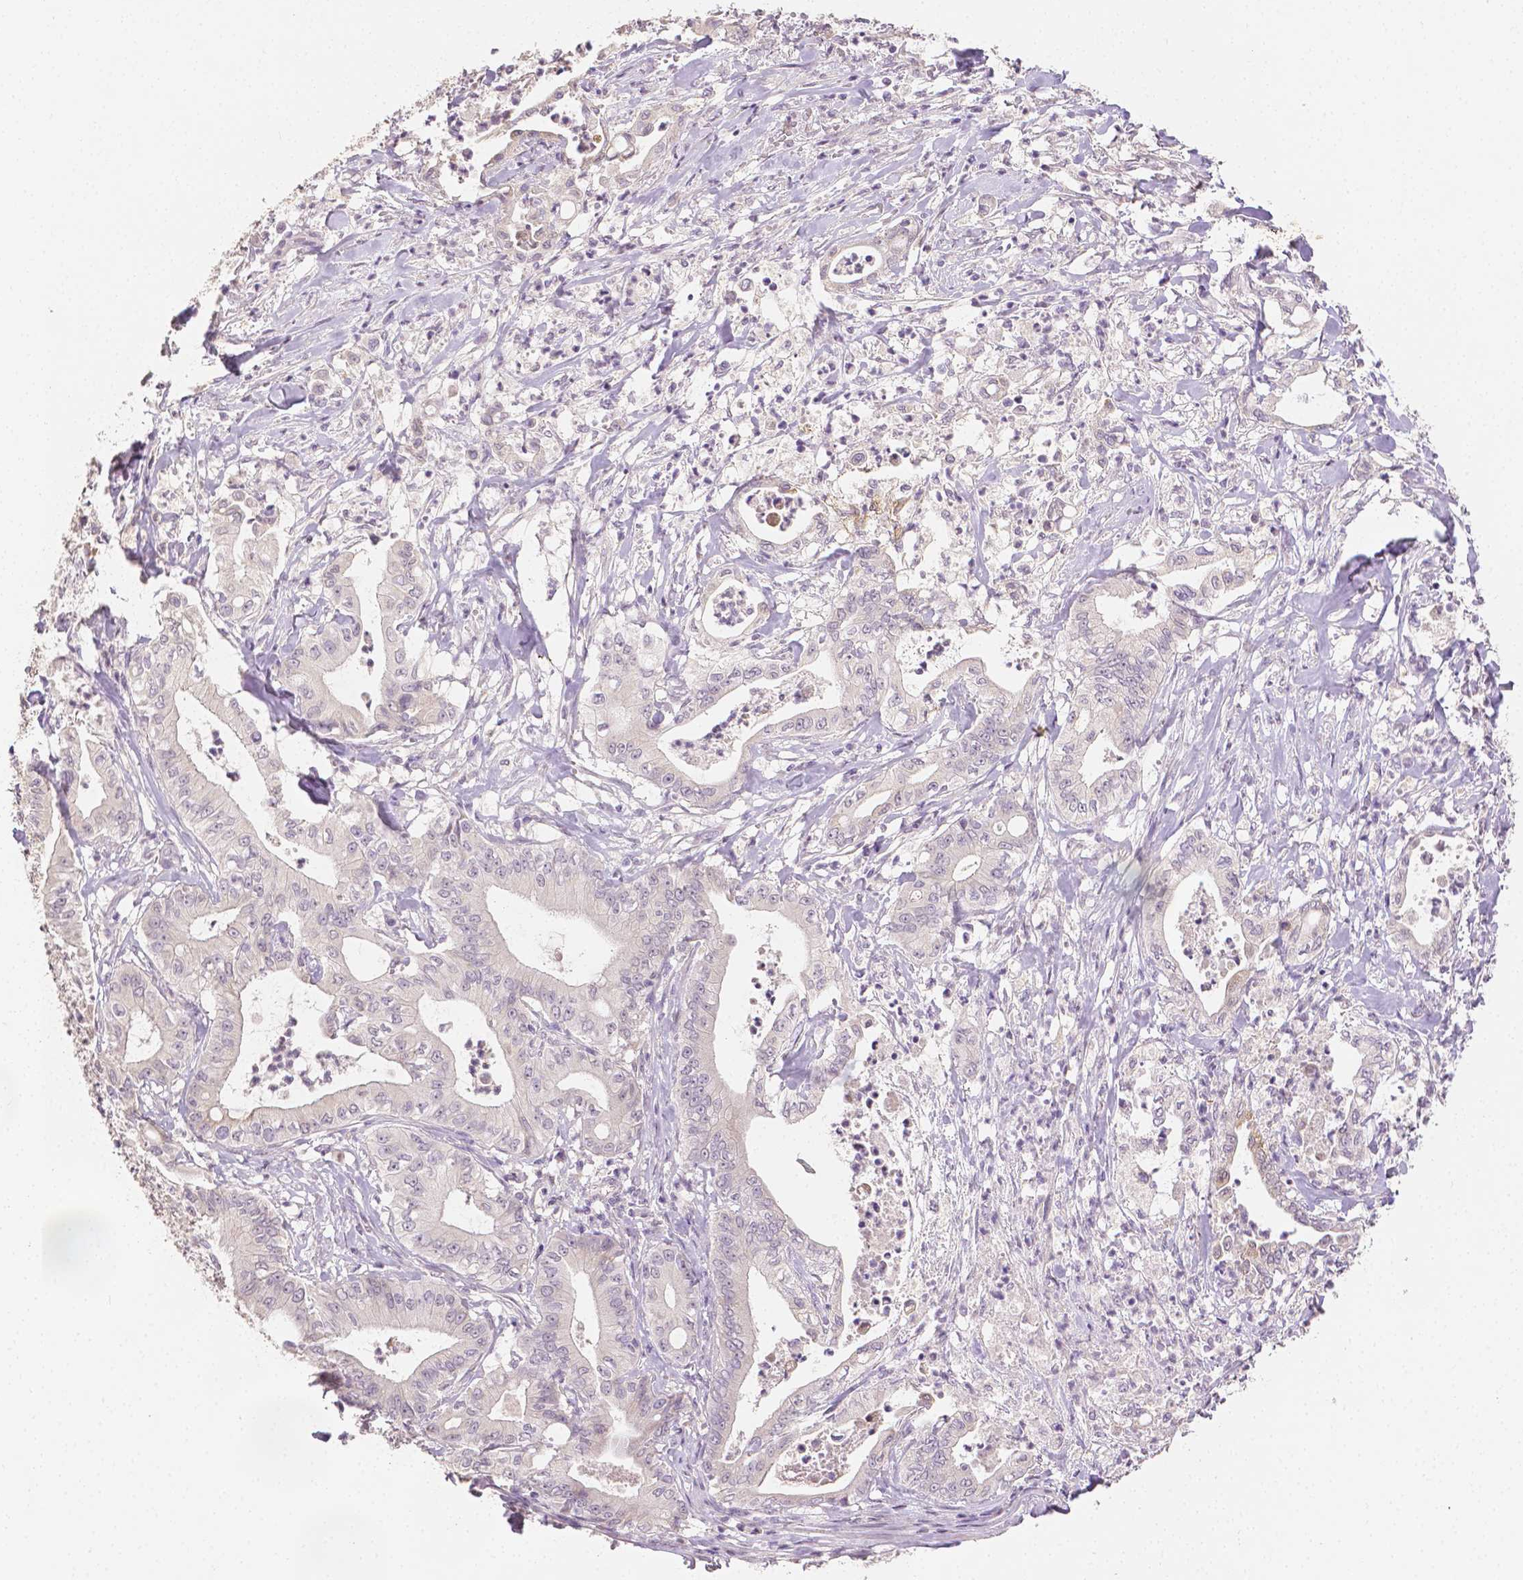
{"staining": {"intensity": "weak", "quantity": "<25%", "location": "cytoplasmic/membranous"}, "tissue": "pancreatic cancer", "cell_type": "Tumor cells", "image_type": "cancer", "snomed": [{"axis": "morphology", "description": "Adenocarcinoma, NOS"}, {"axis": "topography", "description": "Pancreas"}], "caption": "Tumor cells show no significant staining in pancreatic adenocarcinoma.", "gene": "TGM1", "patient": {"sex": "male", "age": 71}}